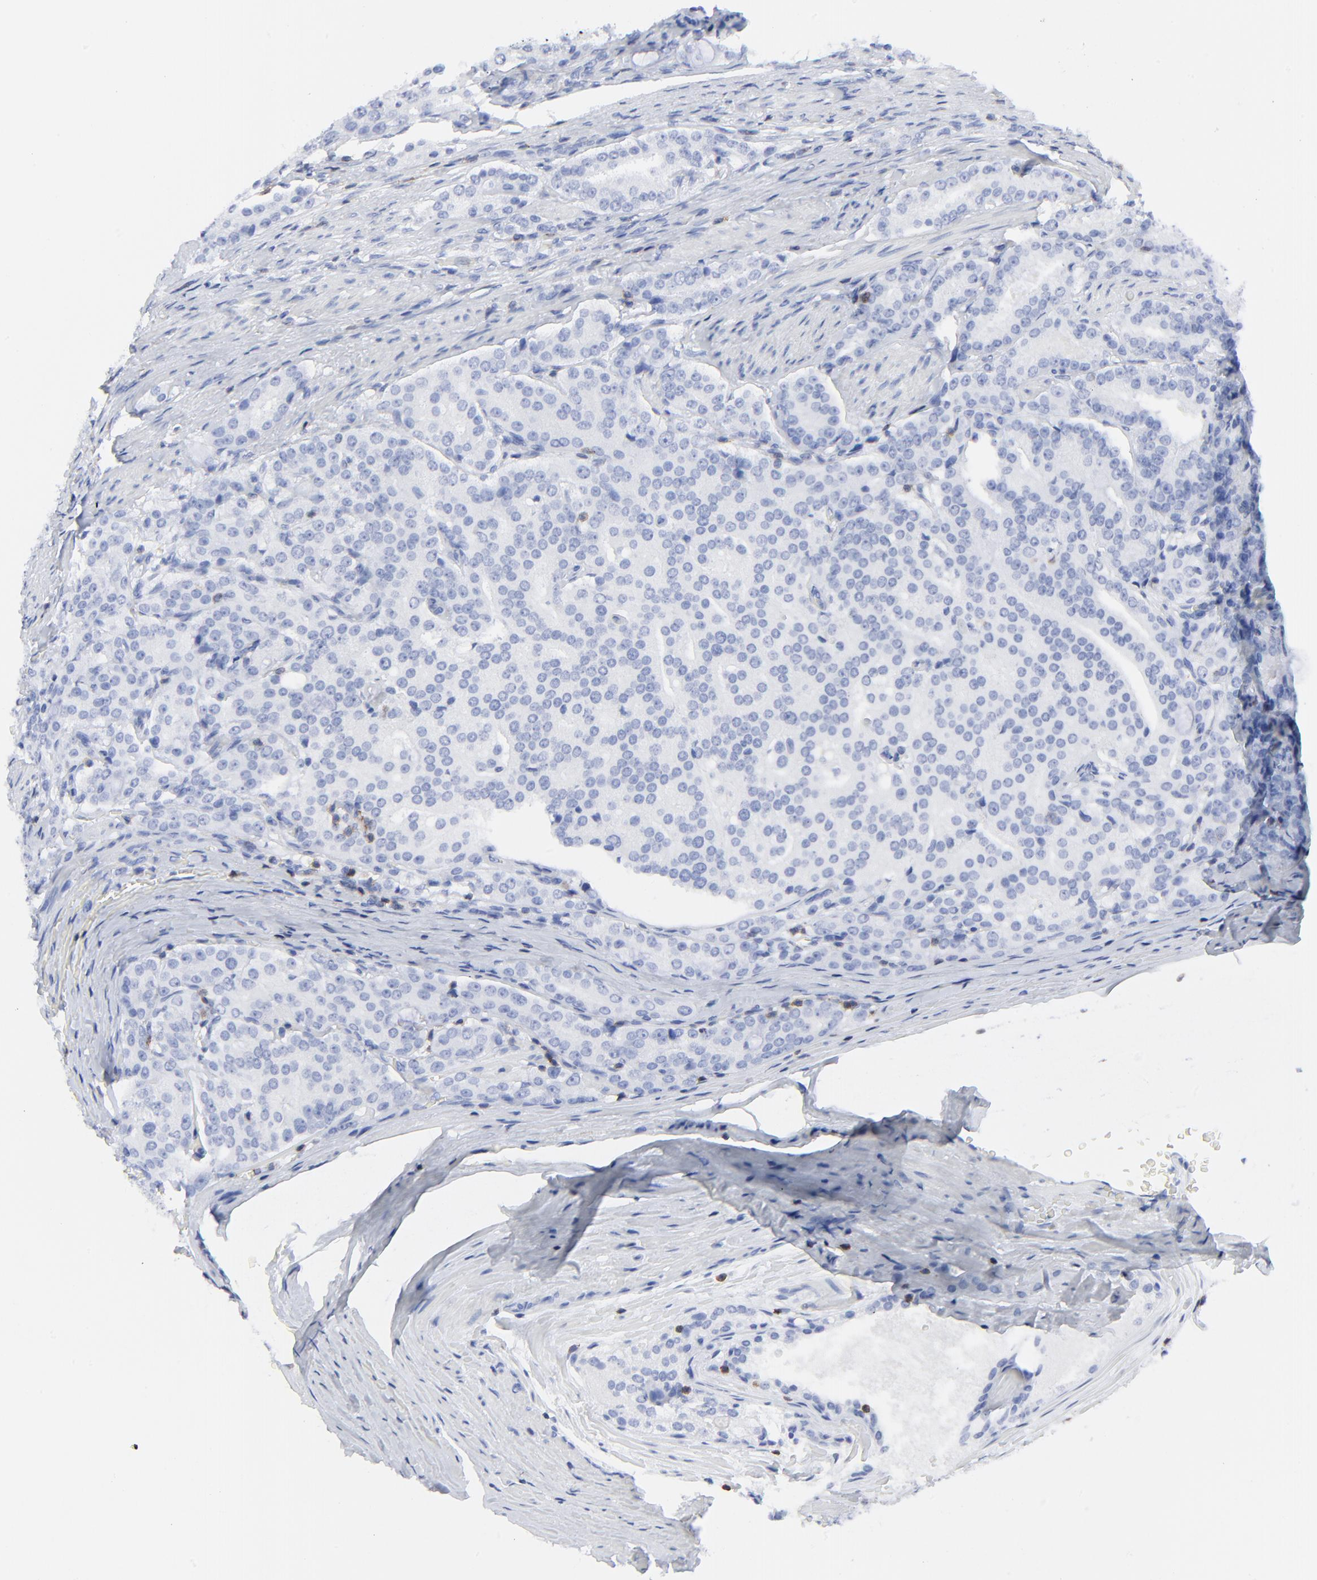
{"staining": {"intensity": "negative", "quantity": "none", "location": "none"}, "tissue": "prostate cancer", "cell_type": "Tumor cells", "image_type": "cancer", "snomed": [{"axis": "morphology", "description": "Adenocarcinoma, Medium grade"}, {"axis": "topography", "description": "Prostate"}], "caption": "High power microscopy image of an immunohistochemistry (IHC) histopathology image of prostate medium-grade adenocarcinoma, revealing no significant staining in tumor cells. (DAB (3,3'-diaminobenzidine) immunohistochemistry (IHC), high magnification).", "gene": "LCK", "patient": {"sex": "male", "age": 72}}